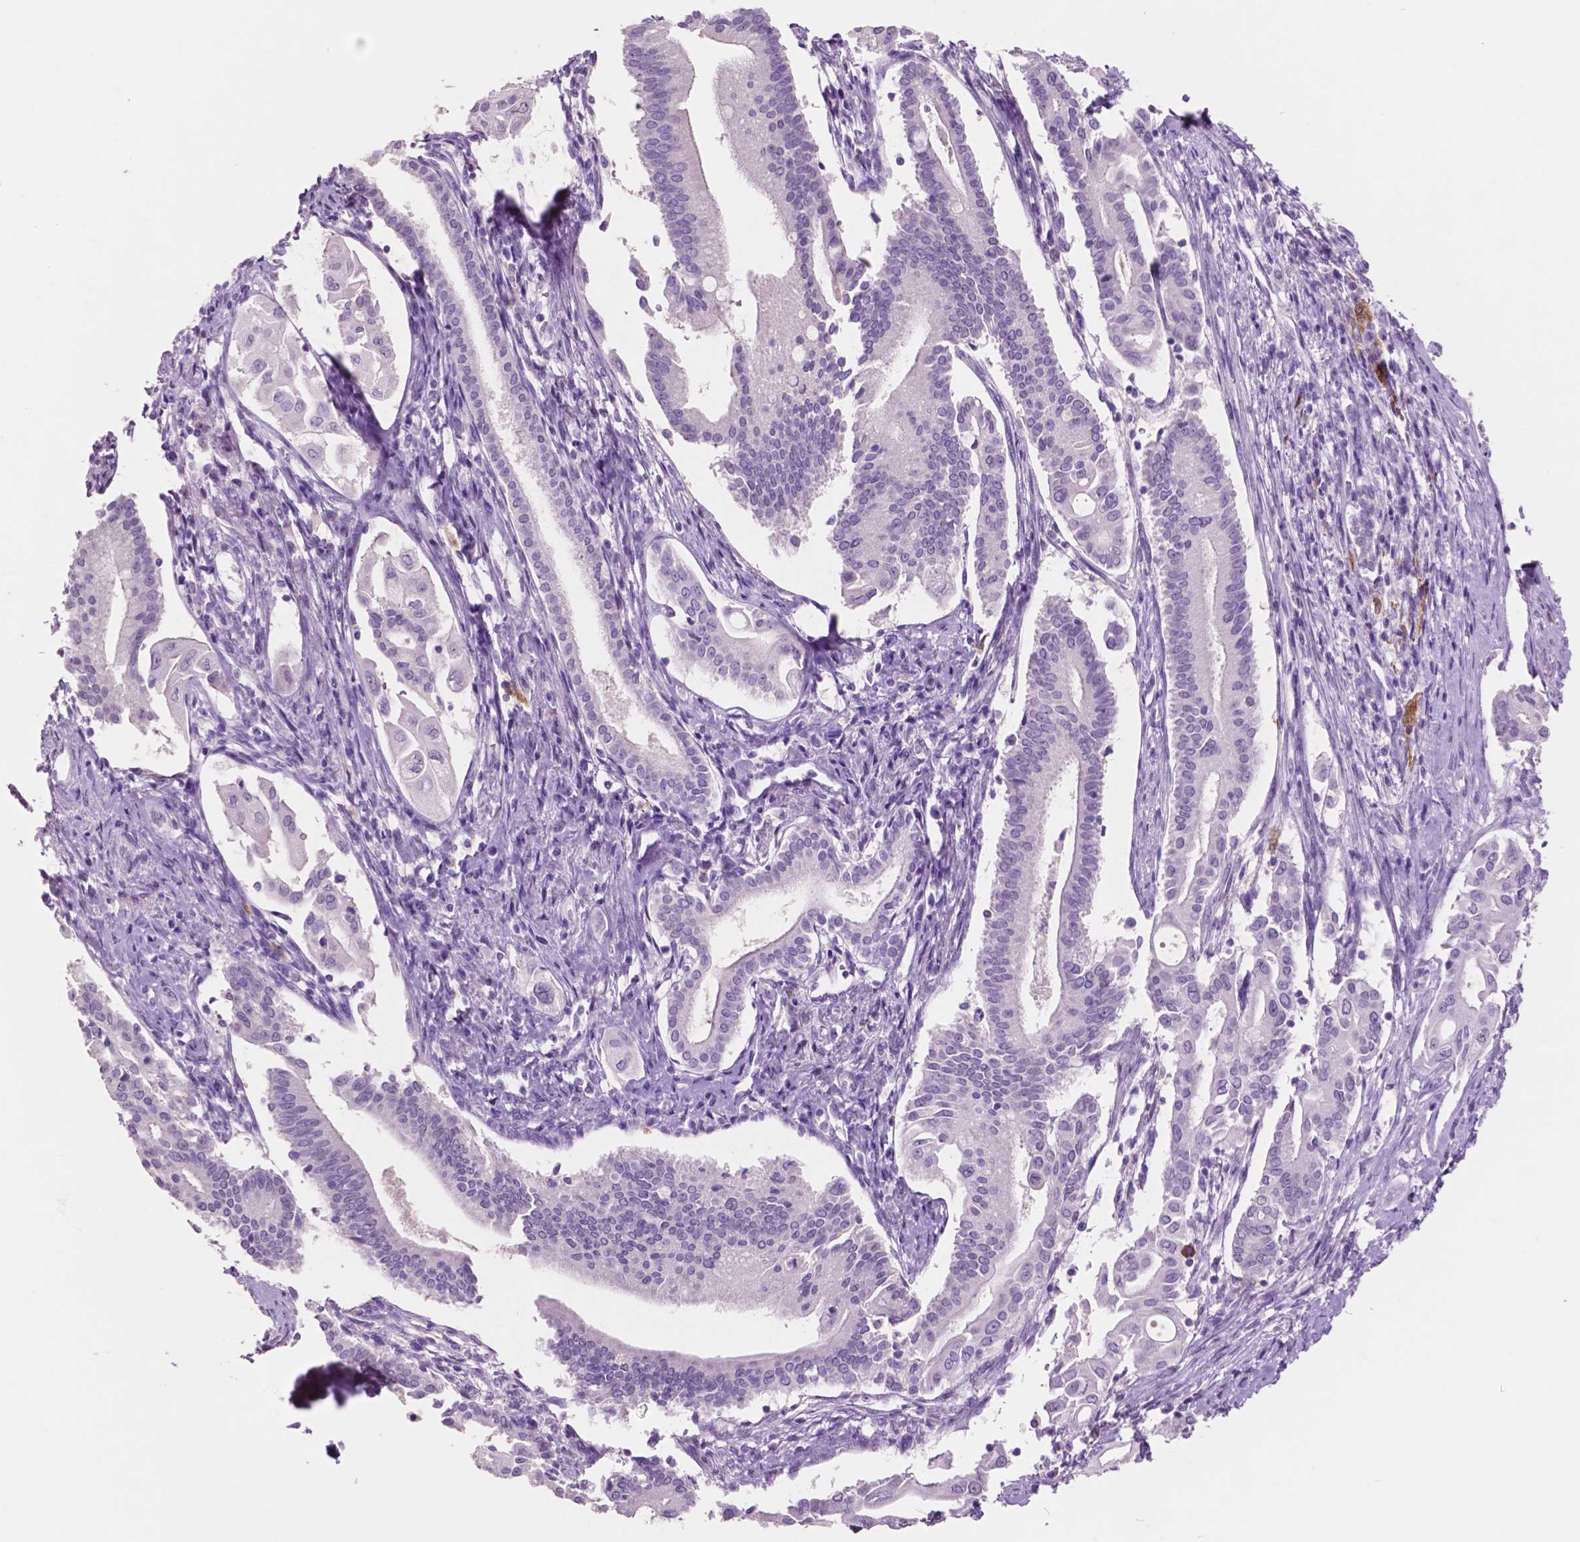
{"staining": {"intensity": "negative", "quantity": "none", "location": "none"}, "tissue": "pancreatic cancer", "cell_type": "Tumor cells", "image_type": "cancer", "snomed": [{"axis": "morphology", "description": "Adenocarcinoma, NOS"}, {"axis": "topography", "description": "Pancreas"}], "caption": "There is no significant expression in tumor cells of pancreatic cancer.", "gene": "IDO1", "patient": {"sex": "female", "age": 68}}